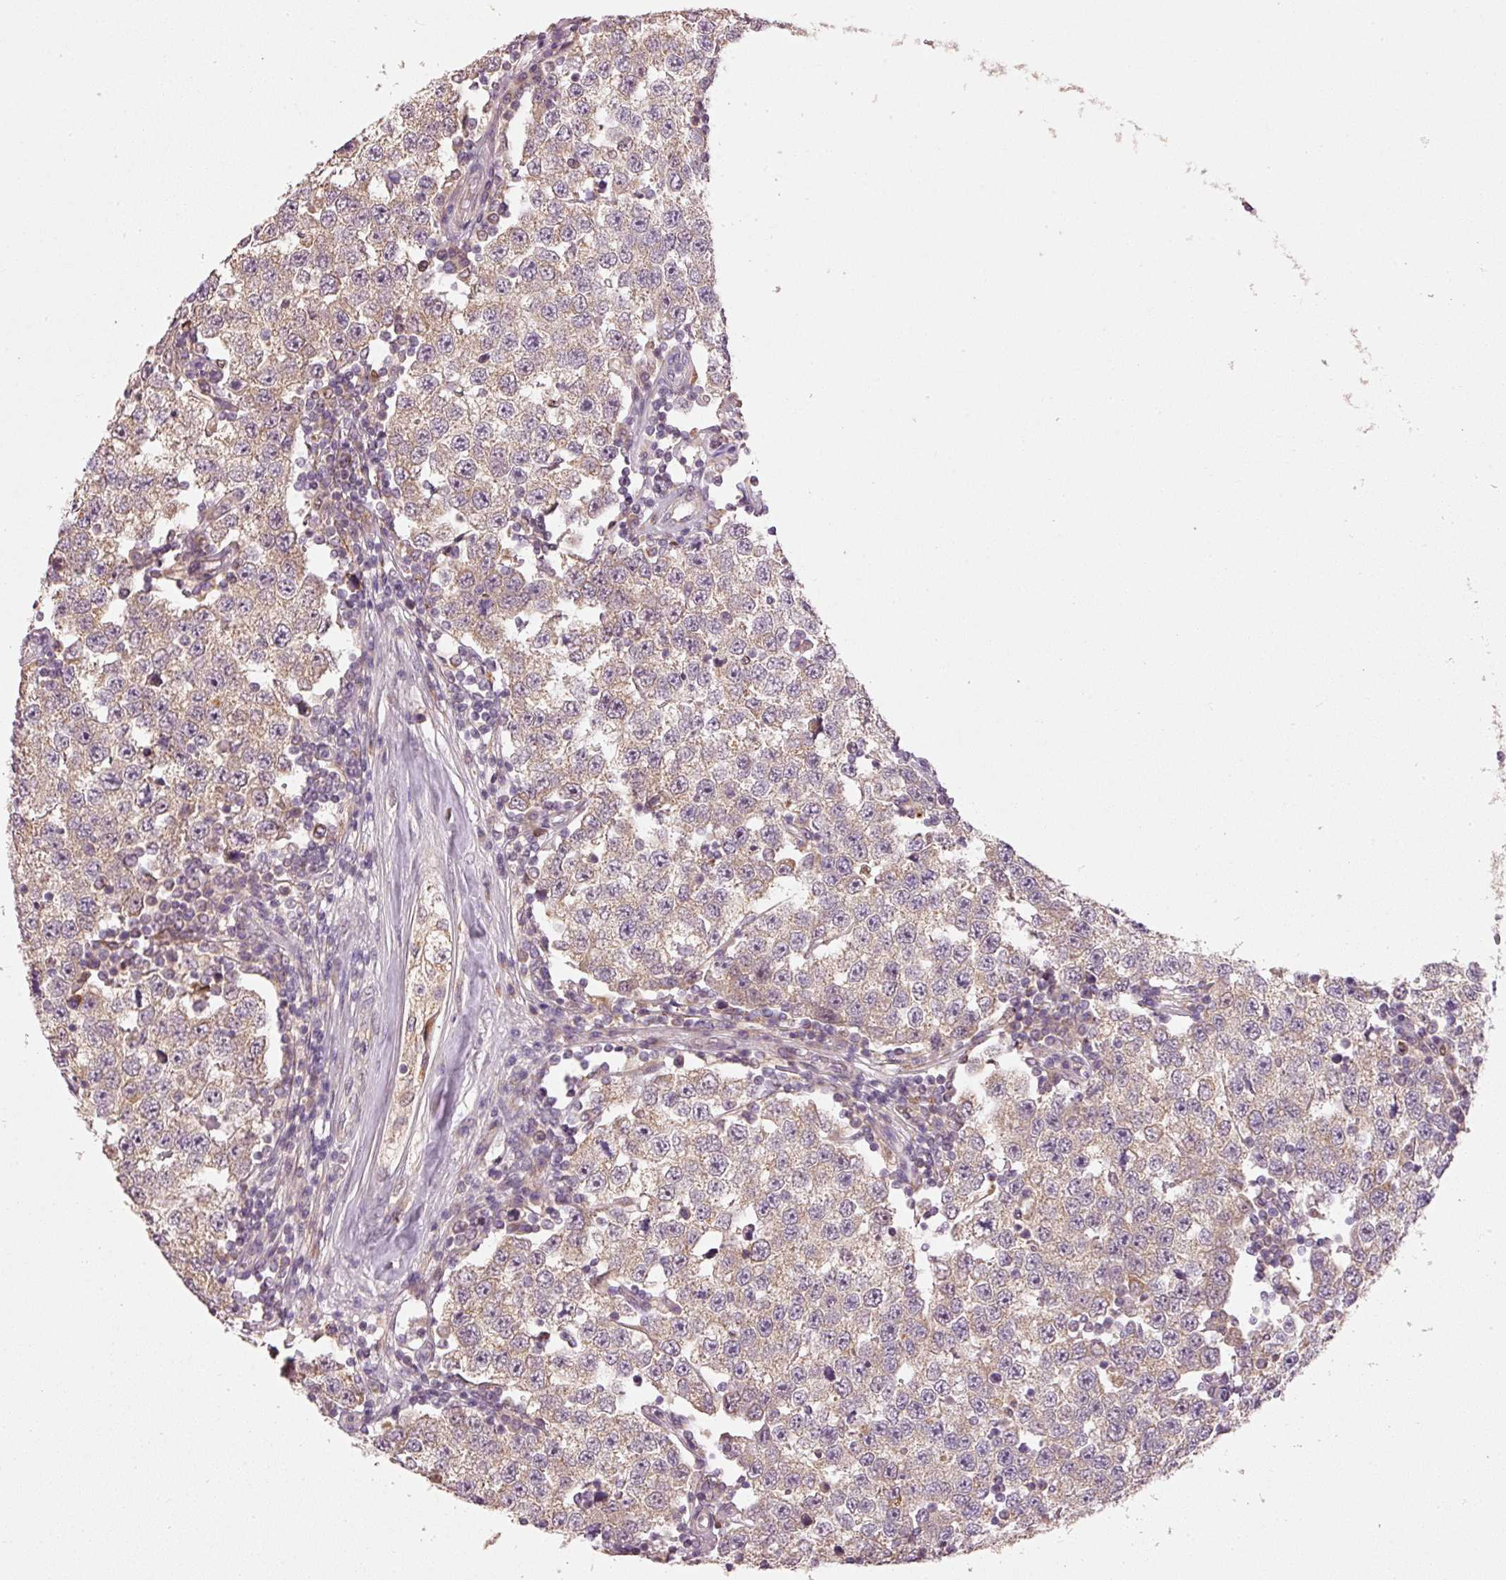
{"staining": {"intensity": "moderate", "quantity": ">75%", "location": "cytoplasmic/membranous"}, "tissue": "testis cancer", "cell_type": "Tumor cells", "image_type": "cancer", "snomed": [{"axis": "morphology", "description": "Seminoma, NOS"}, {"axis": "topography", "description": "Testis"}], "caption": "About >75% of tumor cells in human testis cancer (seminoma) display moderate cytoplasmic/membranous protein positivity as visualized by brown immunohistochemical staining.", "gene": "MTHFD1L", "patient": {"sex": "male", "age": 34}}